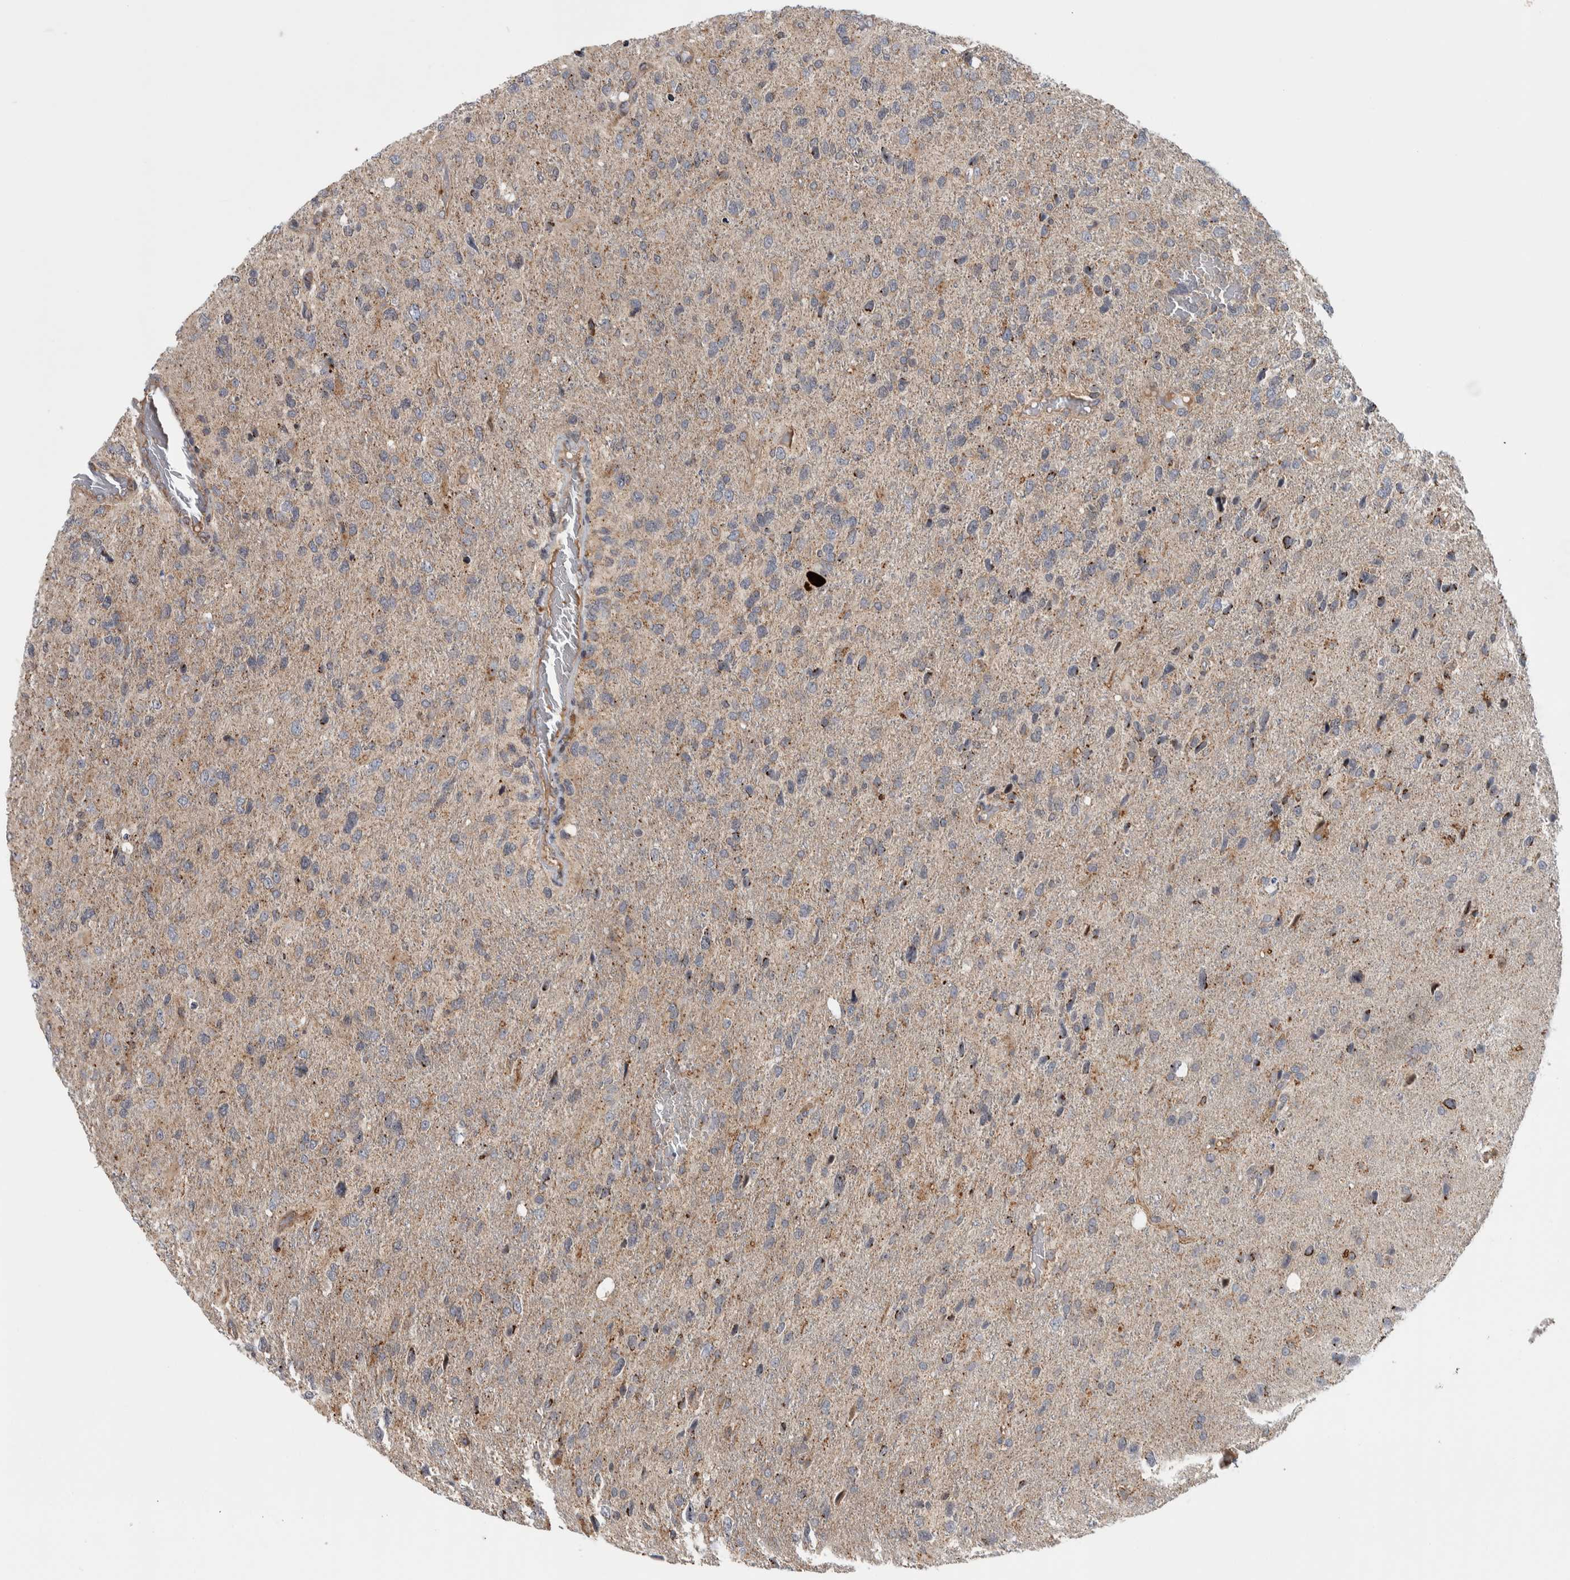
{"staining": {"intensity": "weak", "quantity": ">75%", "location": "cytoplasmic/membranous"}, "tissue": "glioma", "cell_type": "Tumor cells", "image_type": "cancer", "snomed": [{"axis": "morphology", "description": "Glioma, malignant, High grade"}, {"axis": "topography", "description": "Brain"}], "caption": "Malignant glioma (high-grade) stained with a protein marker shows weak staining in tumor cells.", "gene": "MSL1", "patient": {"sex": "female", "age": 58}}